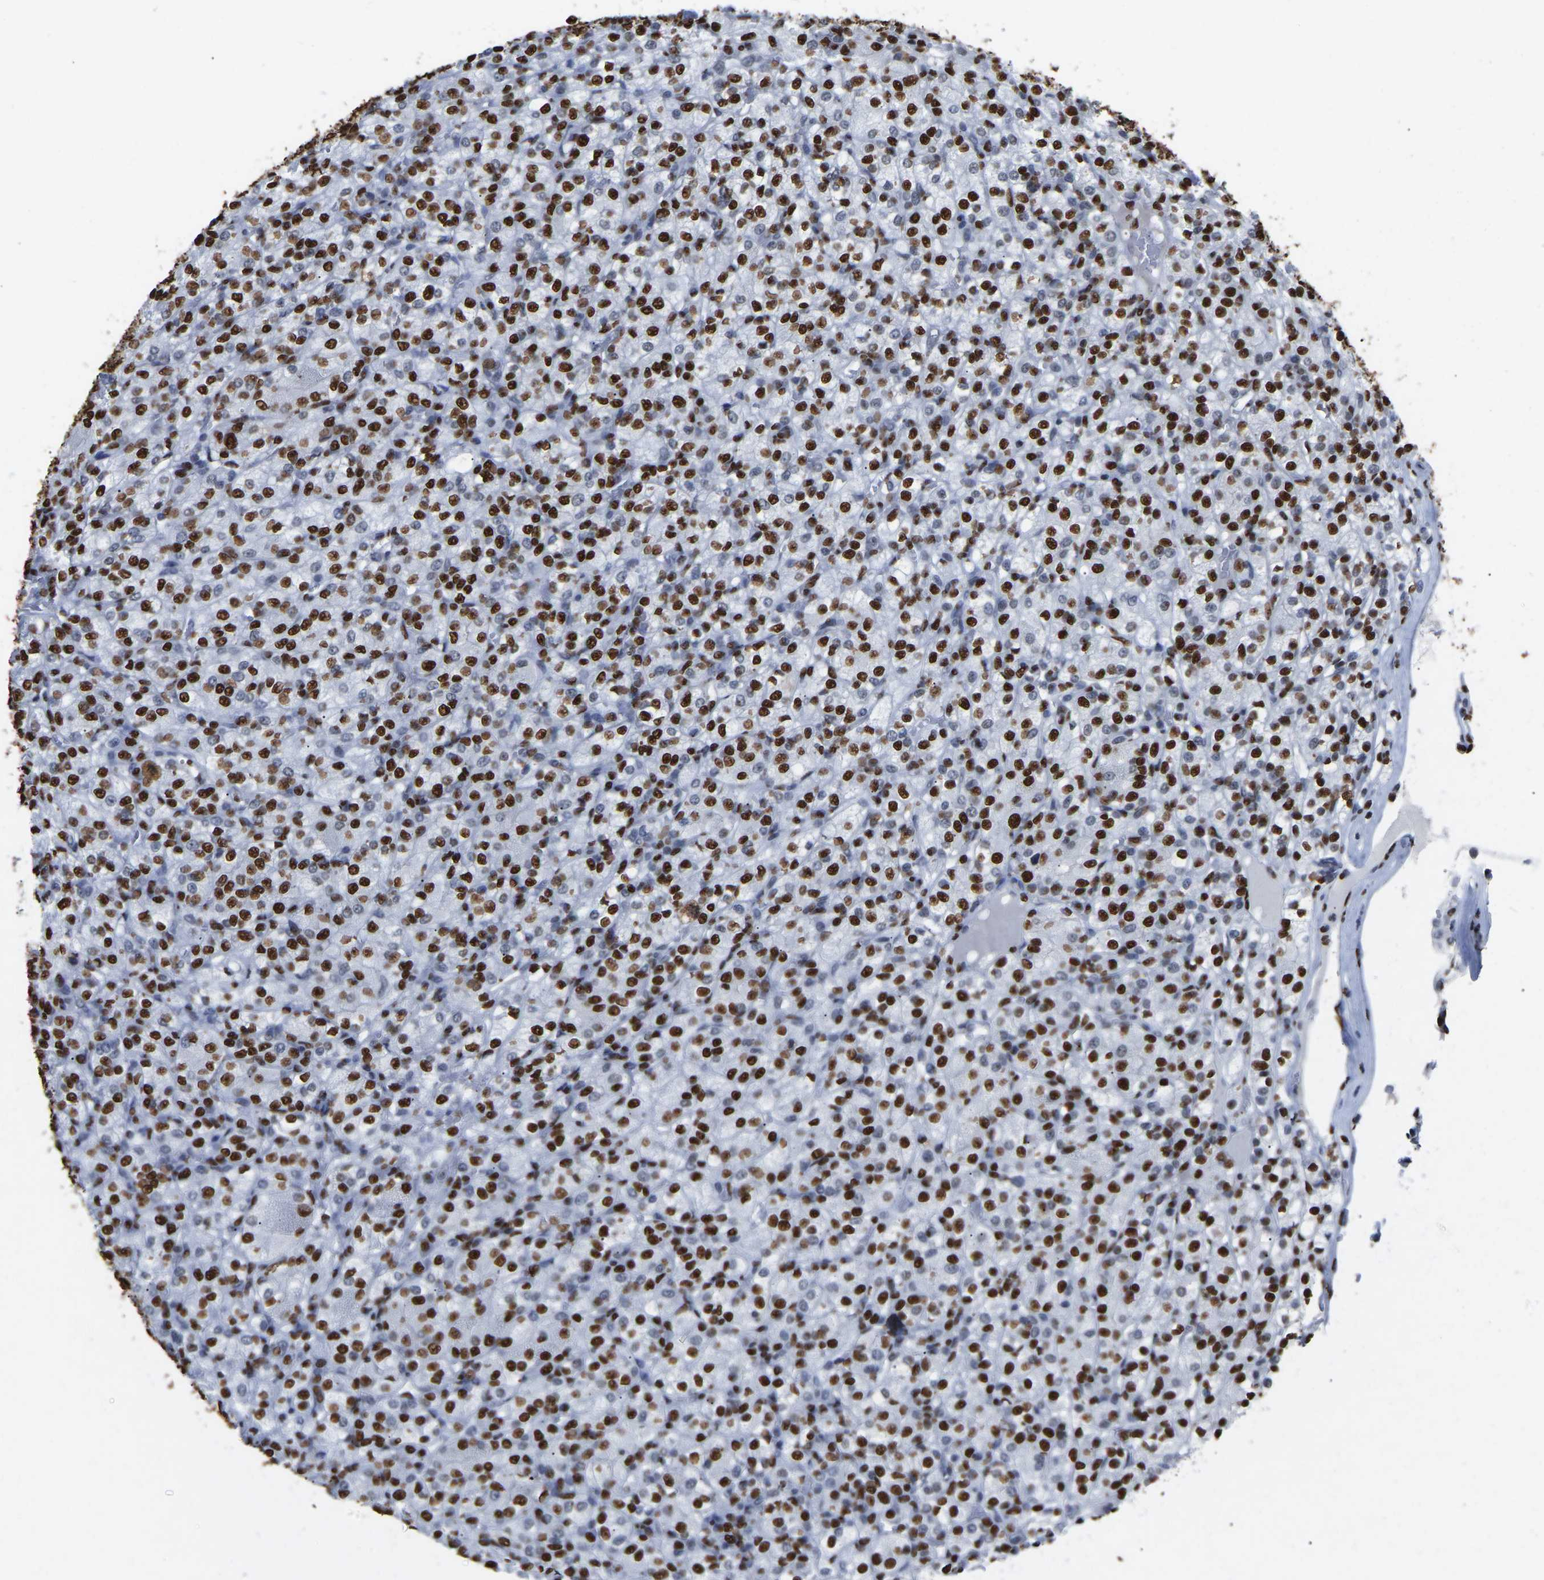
{"staining": {"intensity": "strong", "quantity": ">75%", "location": "nuclear"}, "tissue": "renal cancer", "cell_type": "Tumor cells", "image_type": "cancer", "snomed": [{"axis": "morphology", "description": "Adenocarcinoma, NOS"}, {"axis": "topography", "description": "Kidney"}], "caption": "Immunohistochemical staining of renal cancer demonstrates strong nuclear protein expression in approximately >75% of tumor cells.", "gene": "RBL2", "patient": {"sex": "male", "age": 77}}